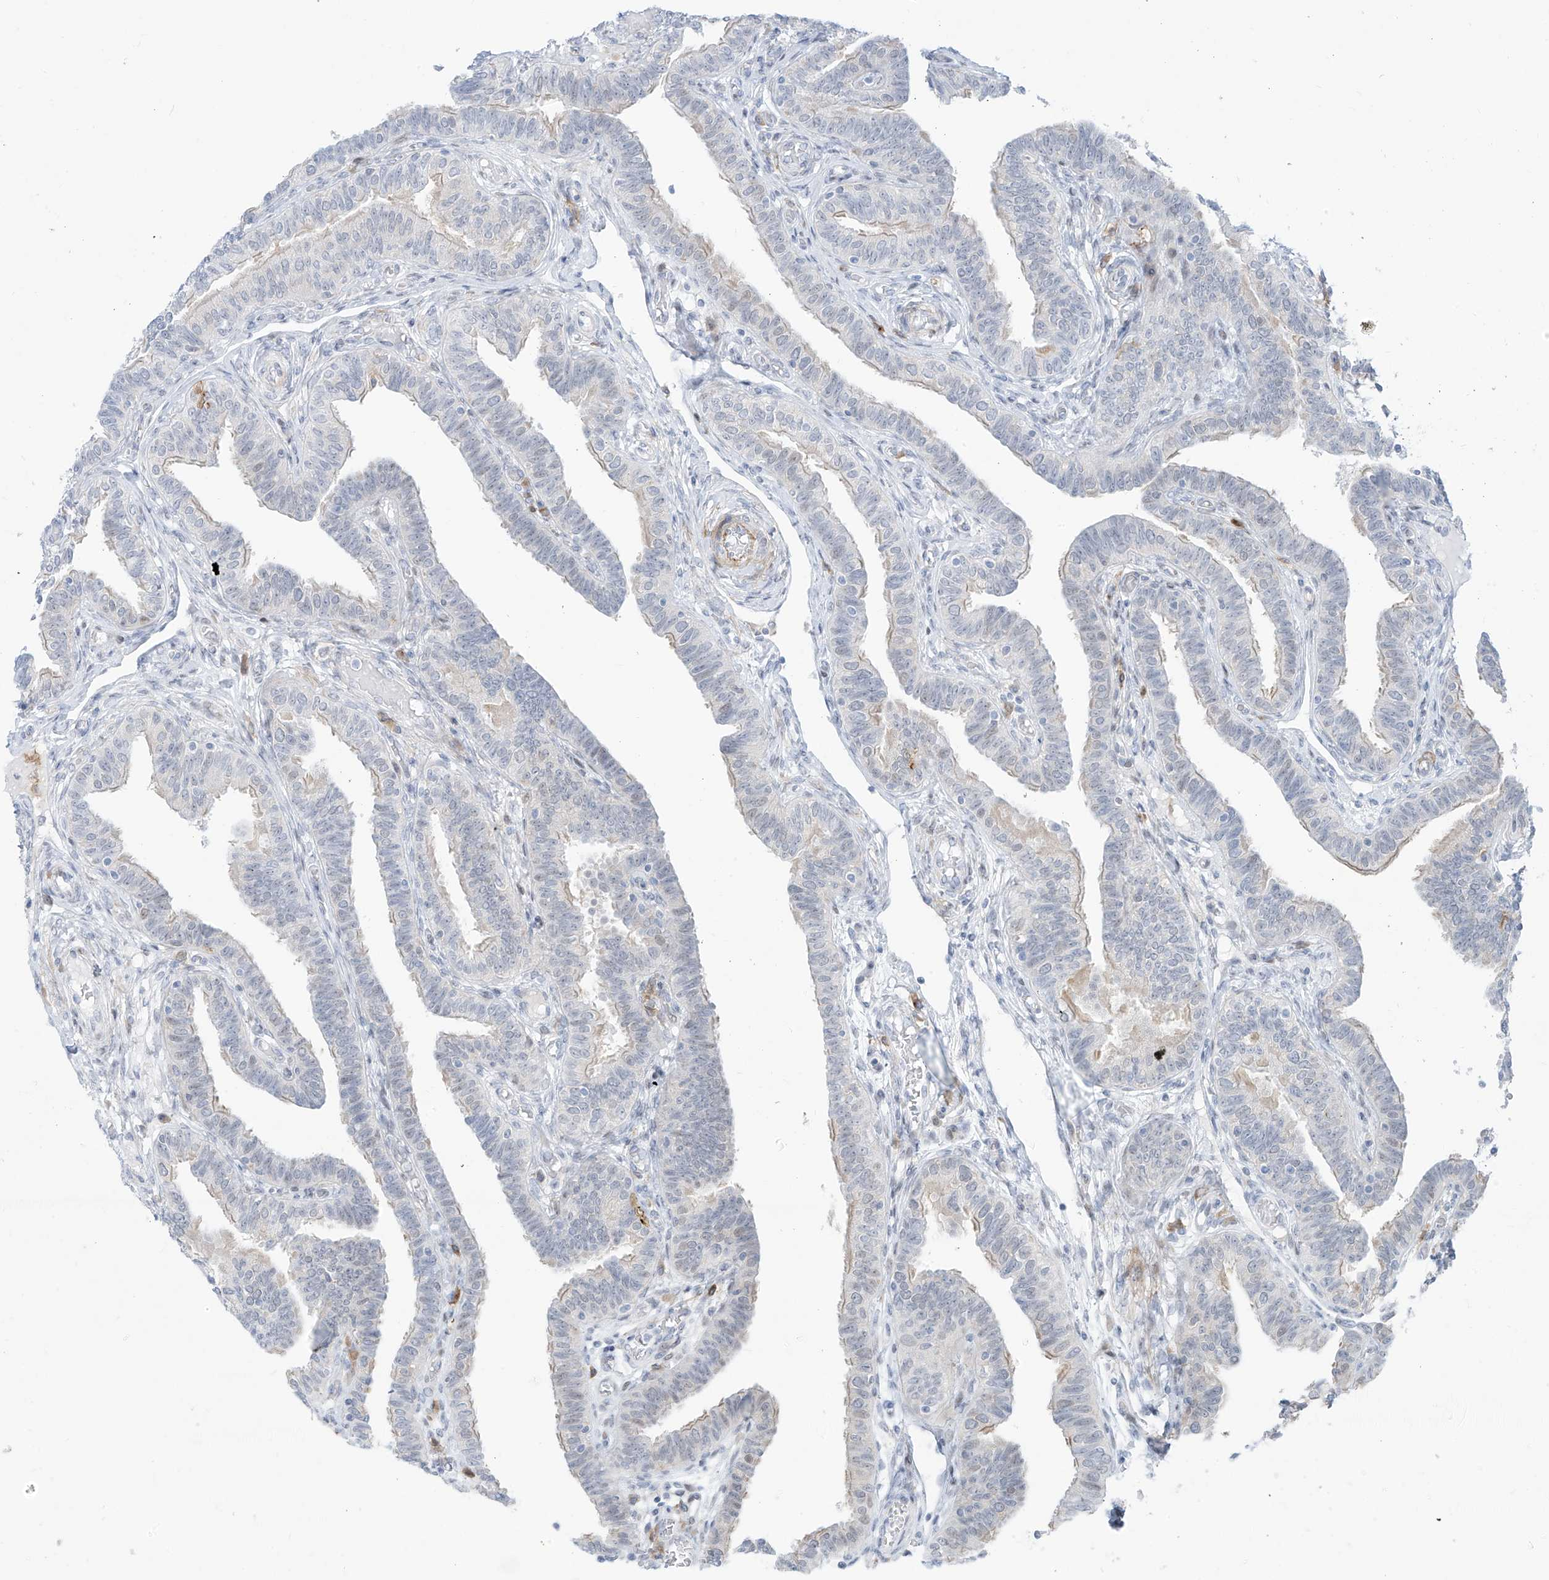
{"staining": {"intensity": "moderate", "quantity": "<25%", "location": "cytoplasmic/membranous,nuclear"}, "tissue": "fallopian tube", "cell_type": "Glandular cells", "image_type": "normal", "snomed": [{"axis": "morphology", "description": "Normal tissue, NOS"}, {"axis": "topography", "description": "Fallopian tube"}], "caption": "A brown stain shows moderate cytoplasmic/membranous,nuclear expression of a protein in glandular cells of normal fallopian tube.", "gene": "LIN9", "patient": {"sex": "female", "age": 39}}